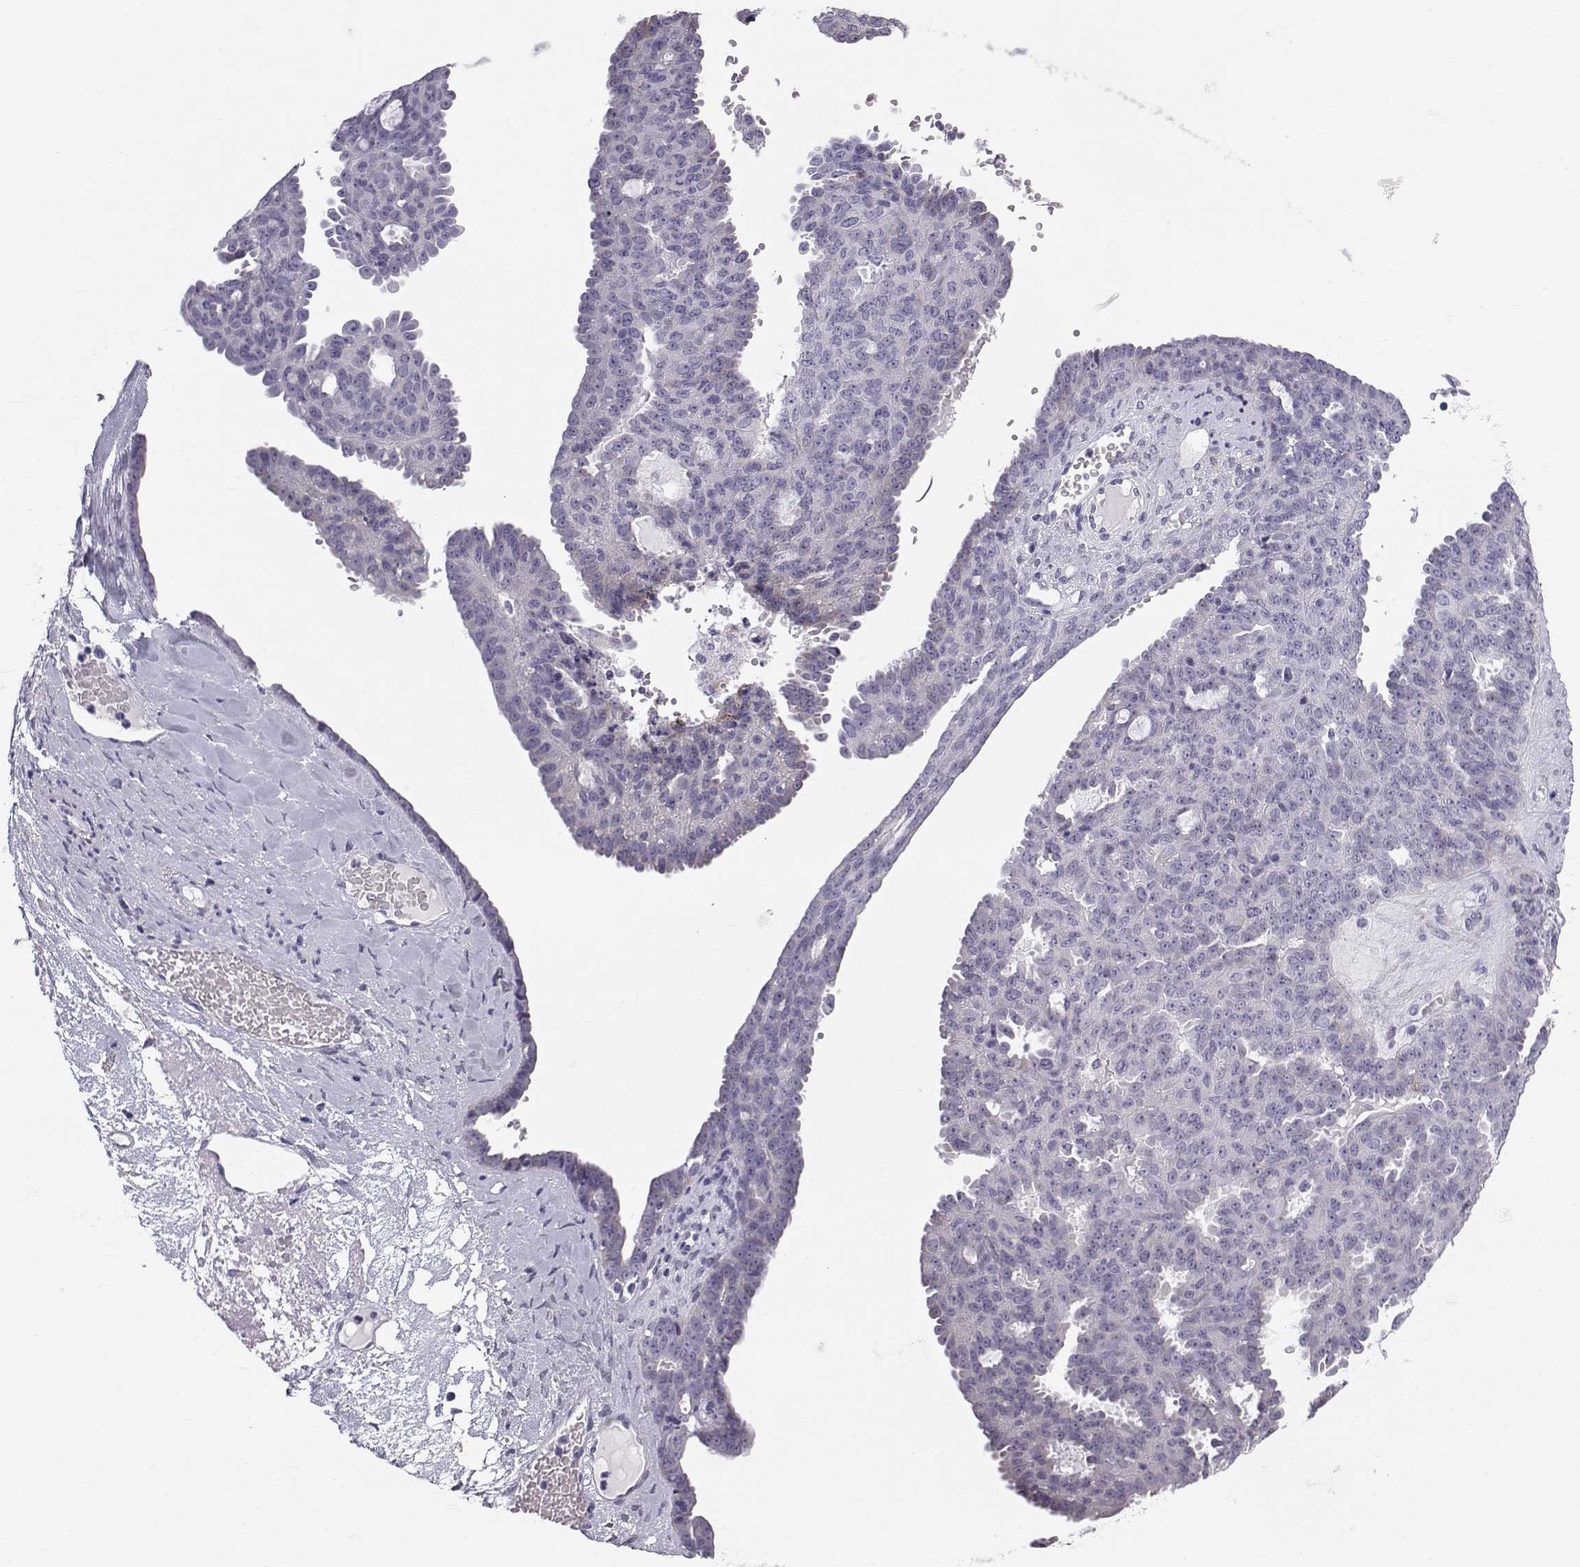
{"staining": {"intensity": "negative", "quantity": "none", "location": "none"}, "tissue": "ovarian cancer", "cell_type": "Tumor cells", "image_type": "cancer", "snomed": [{"axis": "morphology", "description": "Cystadenocarcinoma, serous, NOS"}, {"axis": "topography", "description": "Ovary"}], "caption": "IHC of human serous cystadenocarcinoma (ovarian) demonstrates no positivity in tumor cells.", "gene": "RNASE12", "patient": {"sex": "female", "age": 71}}